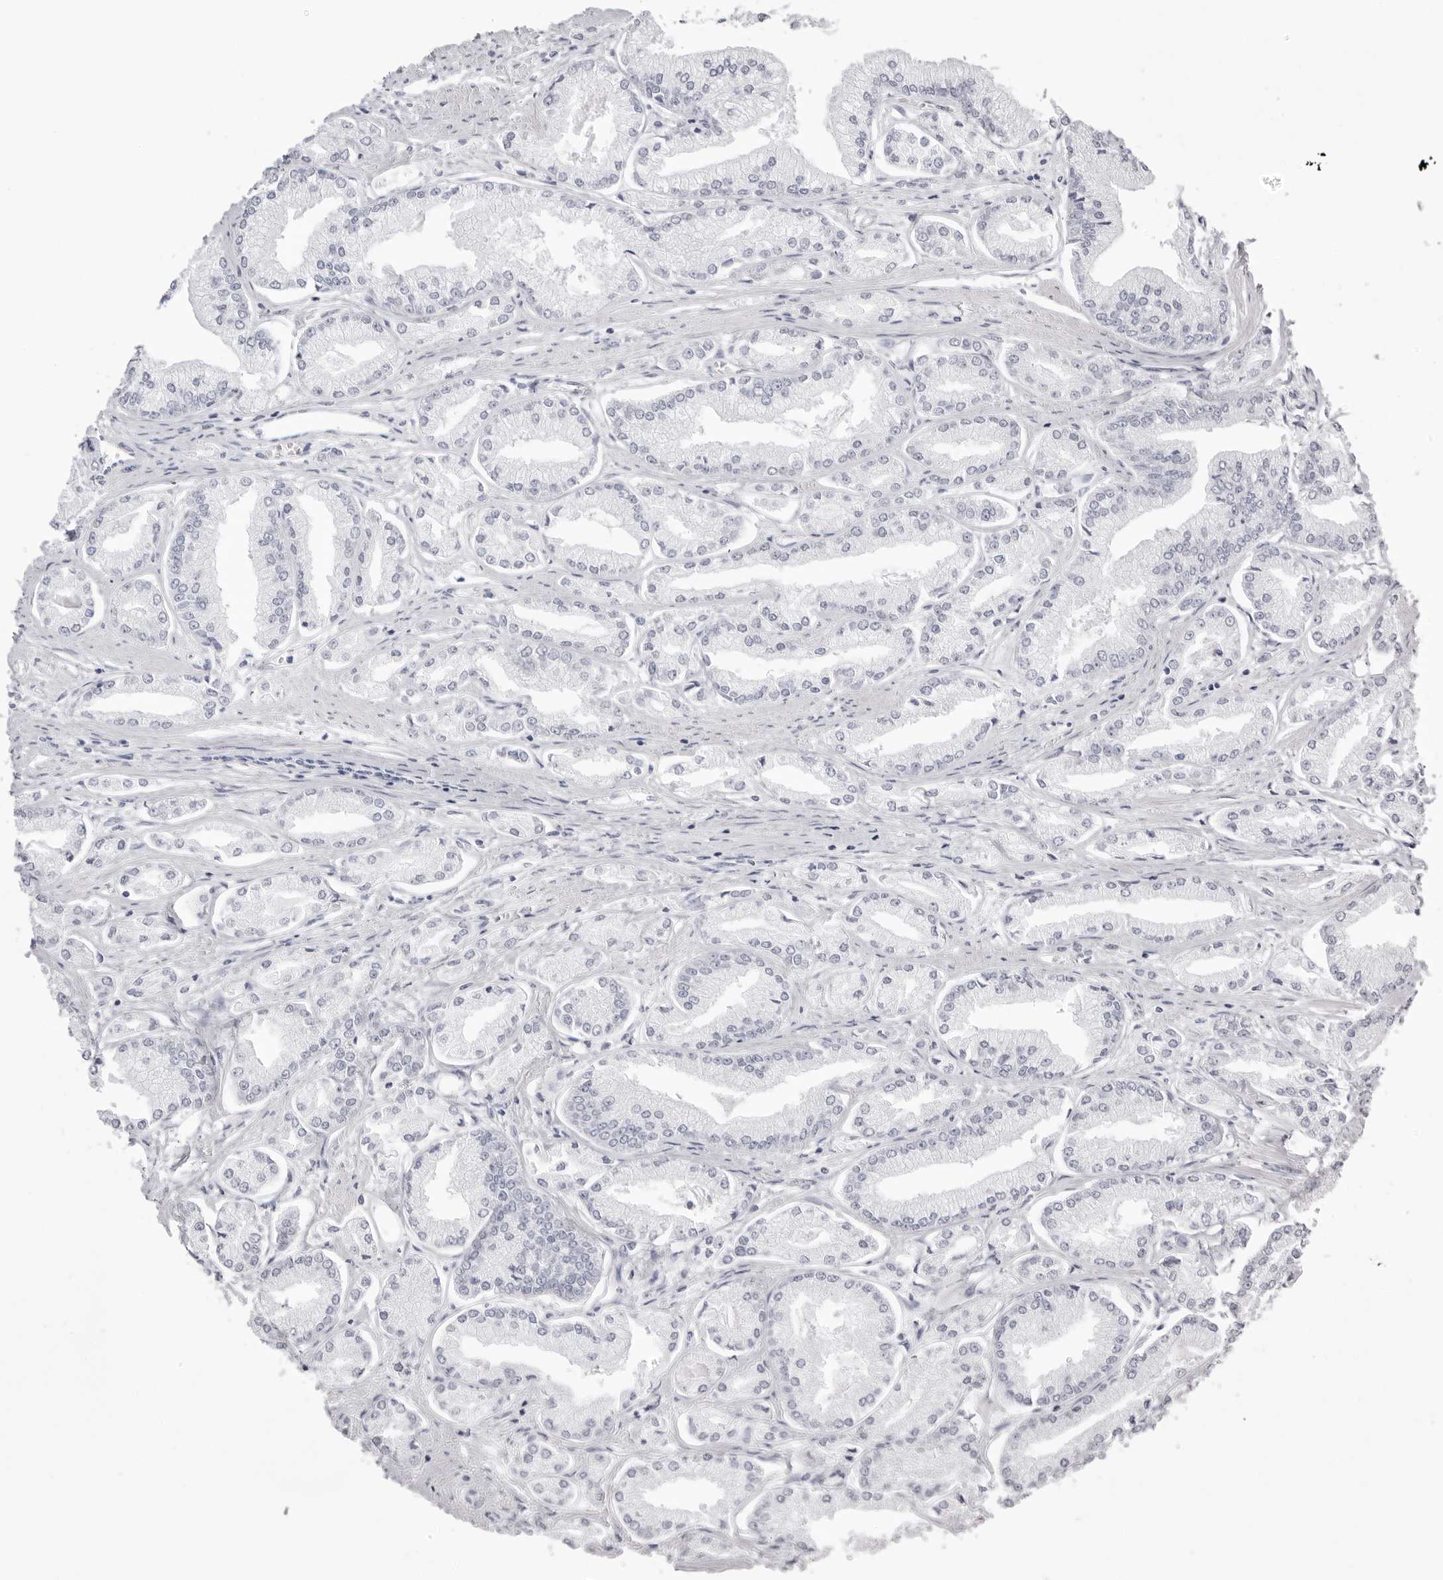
{"staining": {"intensity": "negative", "quantity": "none", "location": "none"}, "tissue": "prostate cancer", "cell_type": "Tumor cells", "image_type": "cancer", "snomed": [{"axis": "morphology", "description": "Adenocarcinoma, Low grade"}, {"axis": "topography", "description": "Prostate"}], "caption": "DAB (3,3'-diaminobenzidine) immunohistochemical staining of adenocarcinoma (low-grade) (prostate) reveals no significant expression in tumor cells.", "gene": "RHO", "patient": {"sex": "male", "age": 52}}